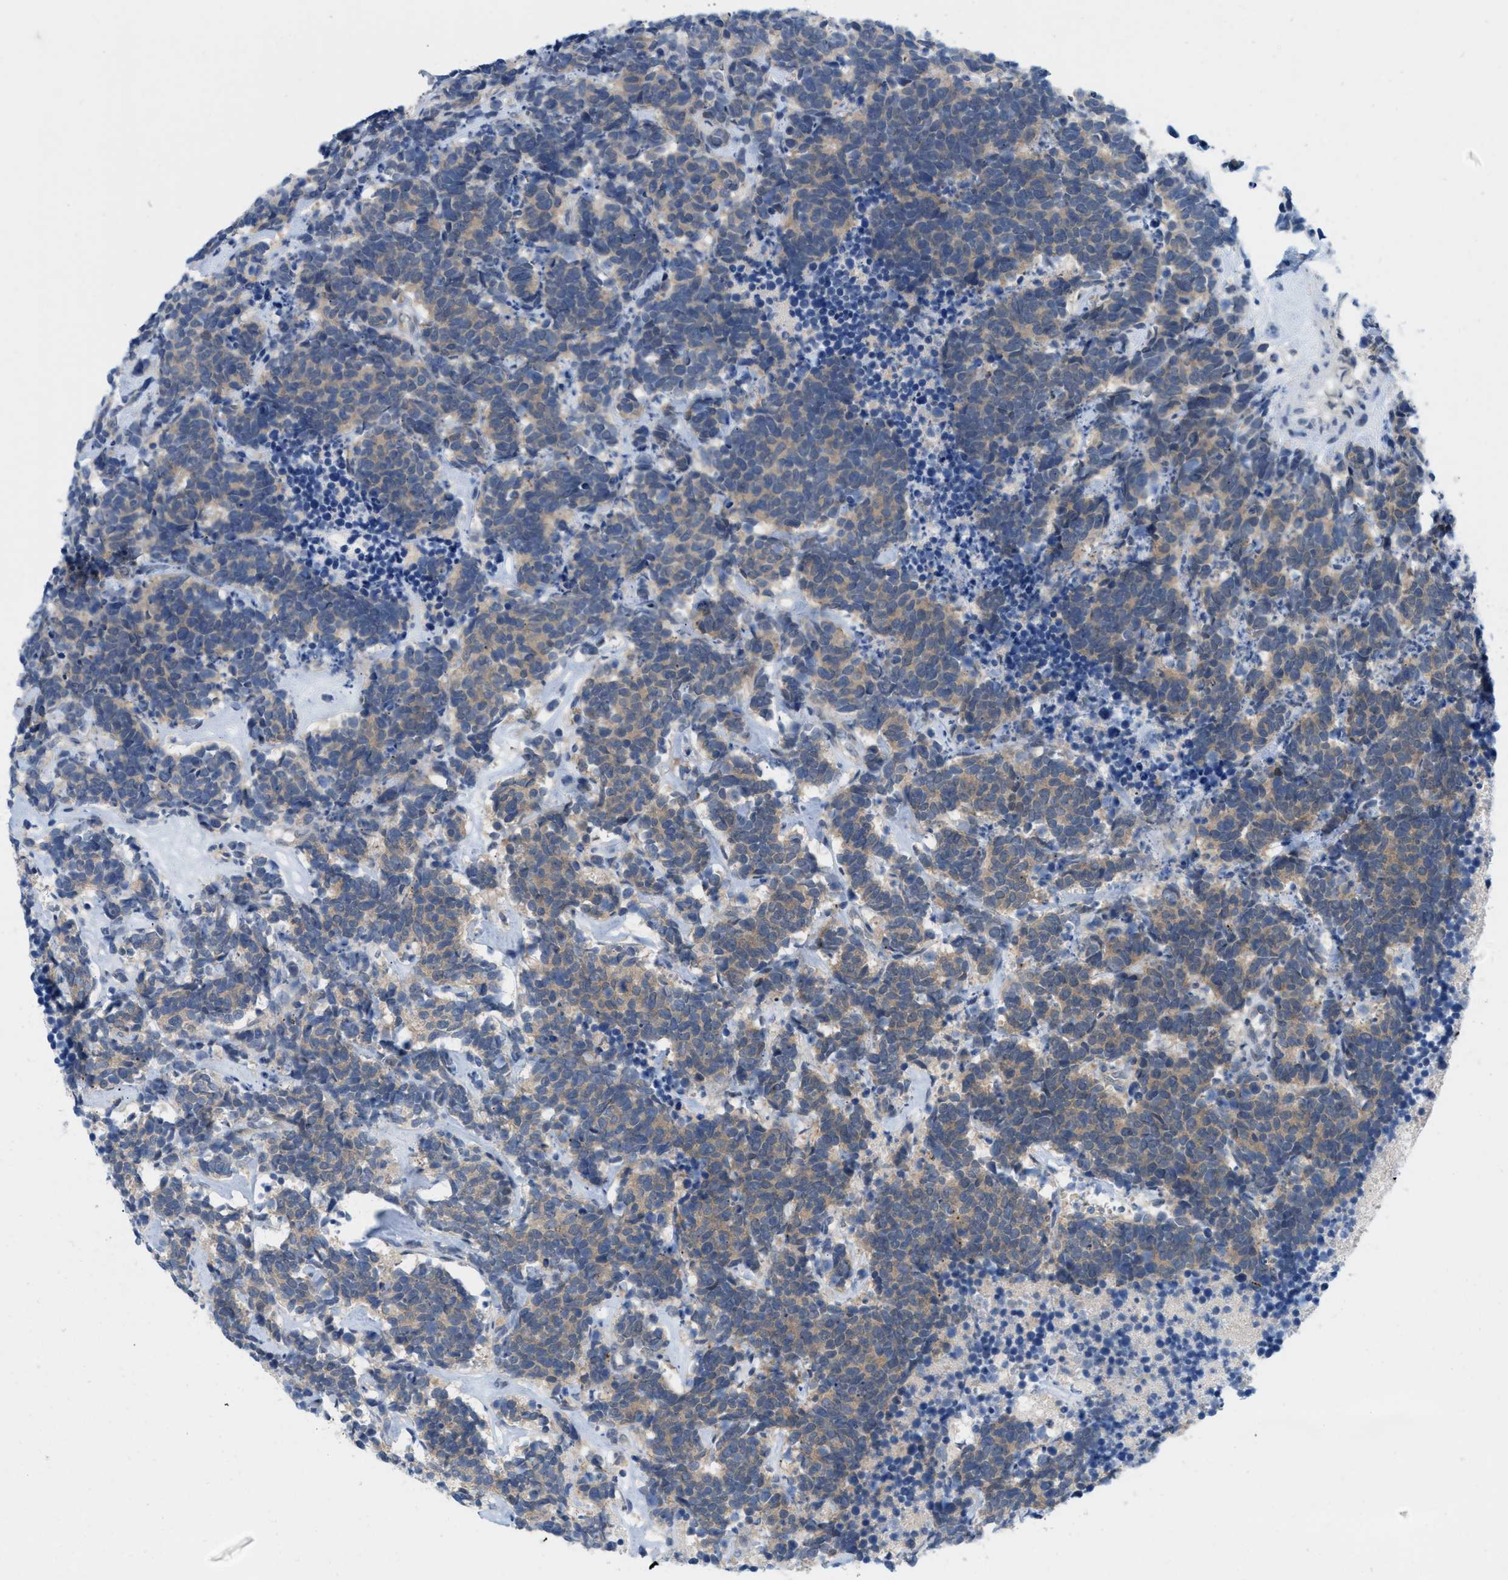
{"staining": {"intensity": "weak", "quantity": ">75%", "location": "cytoplasmic/membranous"}, "tissue": "carcinoid", "cell_type": "Tumor cells", "image_type": "cancer", "snomed": [{"axis": "morphology", "description": "Carcinoma, NOS"}, {"axis": "morphology", "description": "Carcinoid, malignant, NOS"}, {"axis": "topography", "description": "Urinary bladder"}], "caption": "Brown immunohistochemical staining in human carcinoid displays weak cytoplasmic/membranous staining in approximately >75% of tumor cells. (Stains: DAB (3,3'-diaminobenzidine) in brown, nuclei in blue, Microscopy: brightfield microscopy at high magnification).", "gene": "WIPI2", "patient": {"sex": "male", "age": 57}}